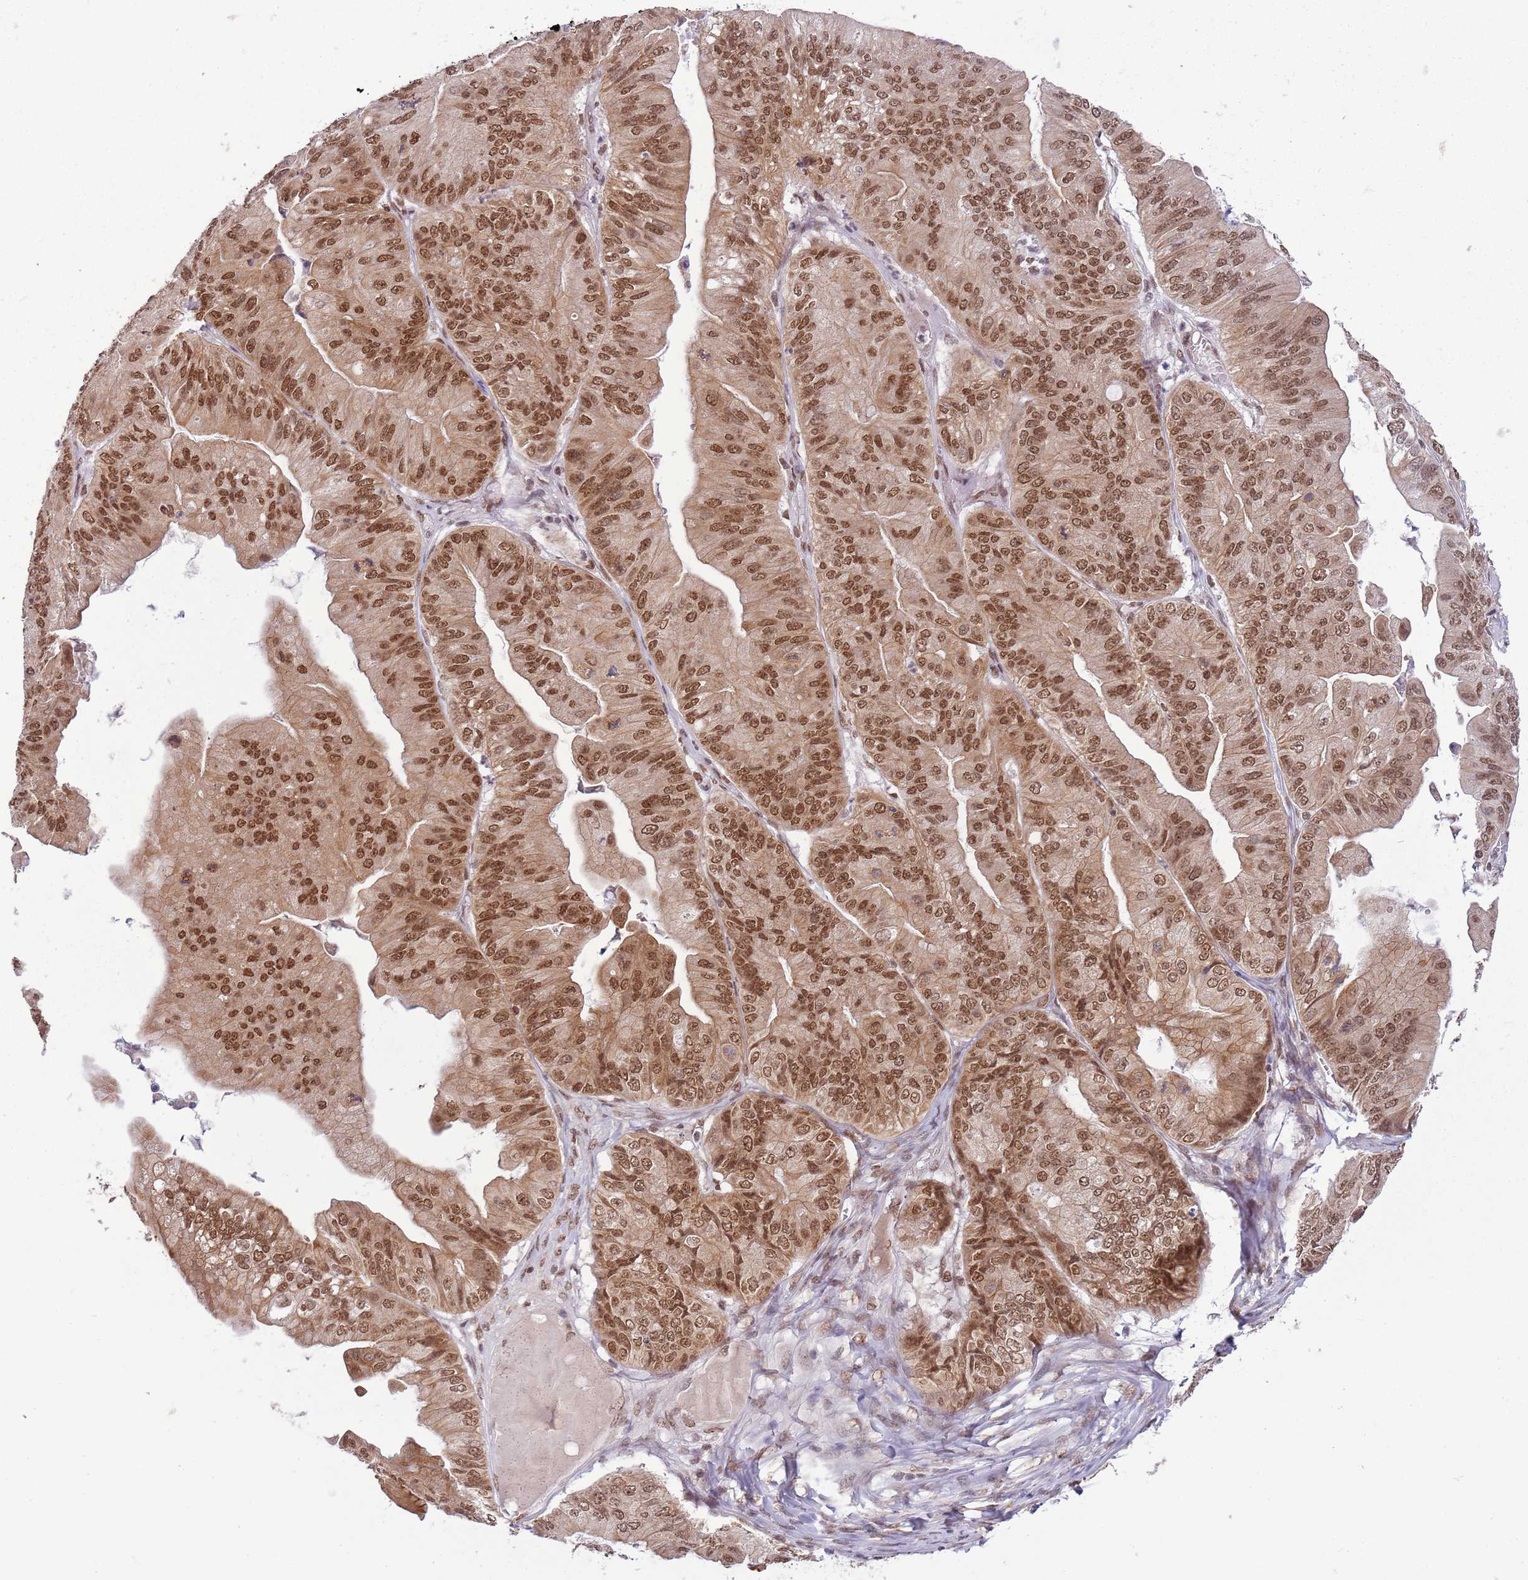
{"staining": {"intensity": "moderate", "quantity": ">75%", "location": "nuclear"}, "tissue": "ovarian cancer", "cell_type": "Tumor cells", "image_type": "cancer", "snomed": [{"axis": "morphology", "description": "Cystadenocarcinoma, mucinous, NOS"}, {"axis": "topography", "description": "Ovary"}], "caption": "A brown stain labels moderate nuclear positivity of a protein in ovarian mucinous cystadenocarcinoma tumor cells.", "gene": "FAM120AOS", "patient": {"sex": "female", "age": 61}}